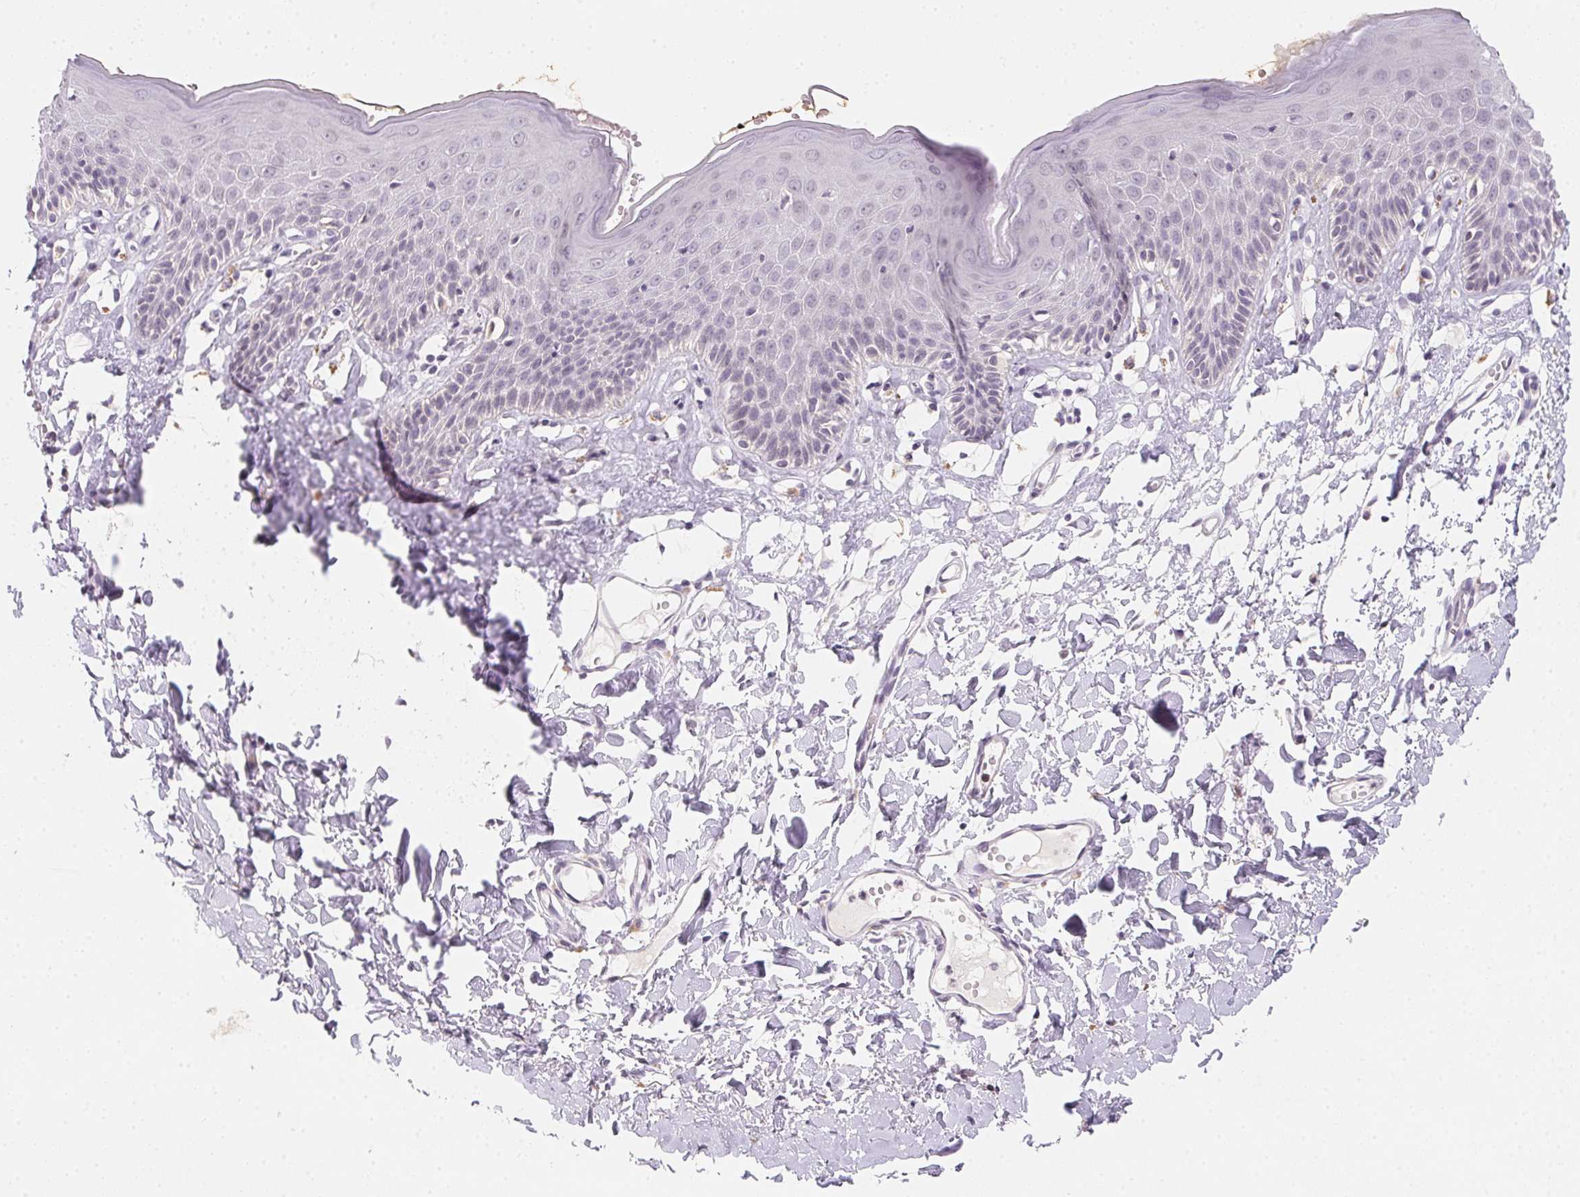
{"staining": {"intensity": "weak", "quantity": "<25%", "location": "cytoplasmic/membranous"}, "tissue": "skin", "cell_type": "Epidermal cells", "image_type": "normal", "snomed": [{"axis": "morphology", "description": "Normal tissue, NOS"}, {"axis": "topography", "description": "Vulva"}], "caption": "DAB immunohistochemical staining of benign skin reveals no significant expression in epidermal cells.", "gene": "SLC6A18", "patient": {"sex": "female", "age": 68}}